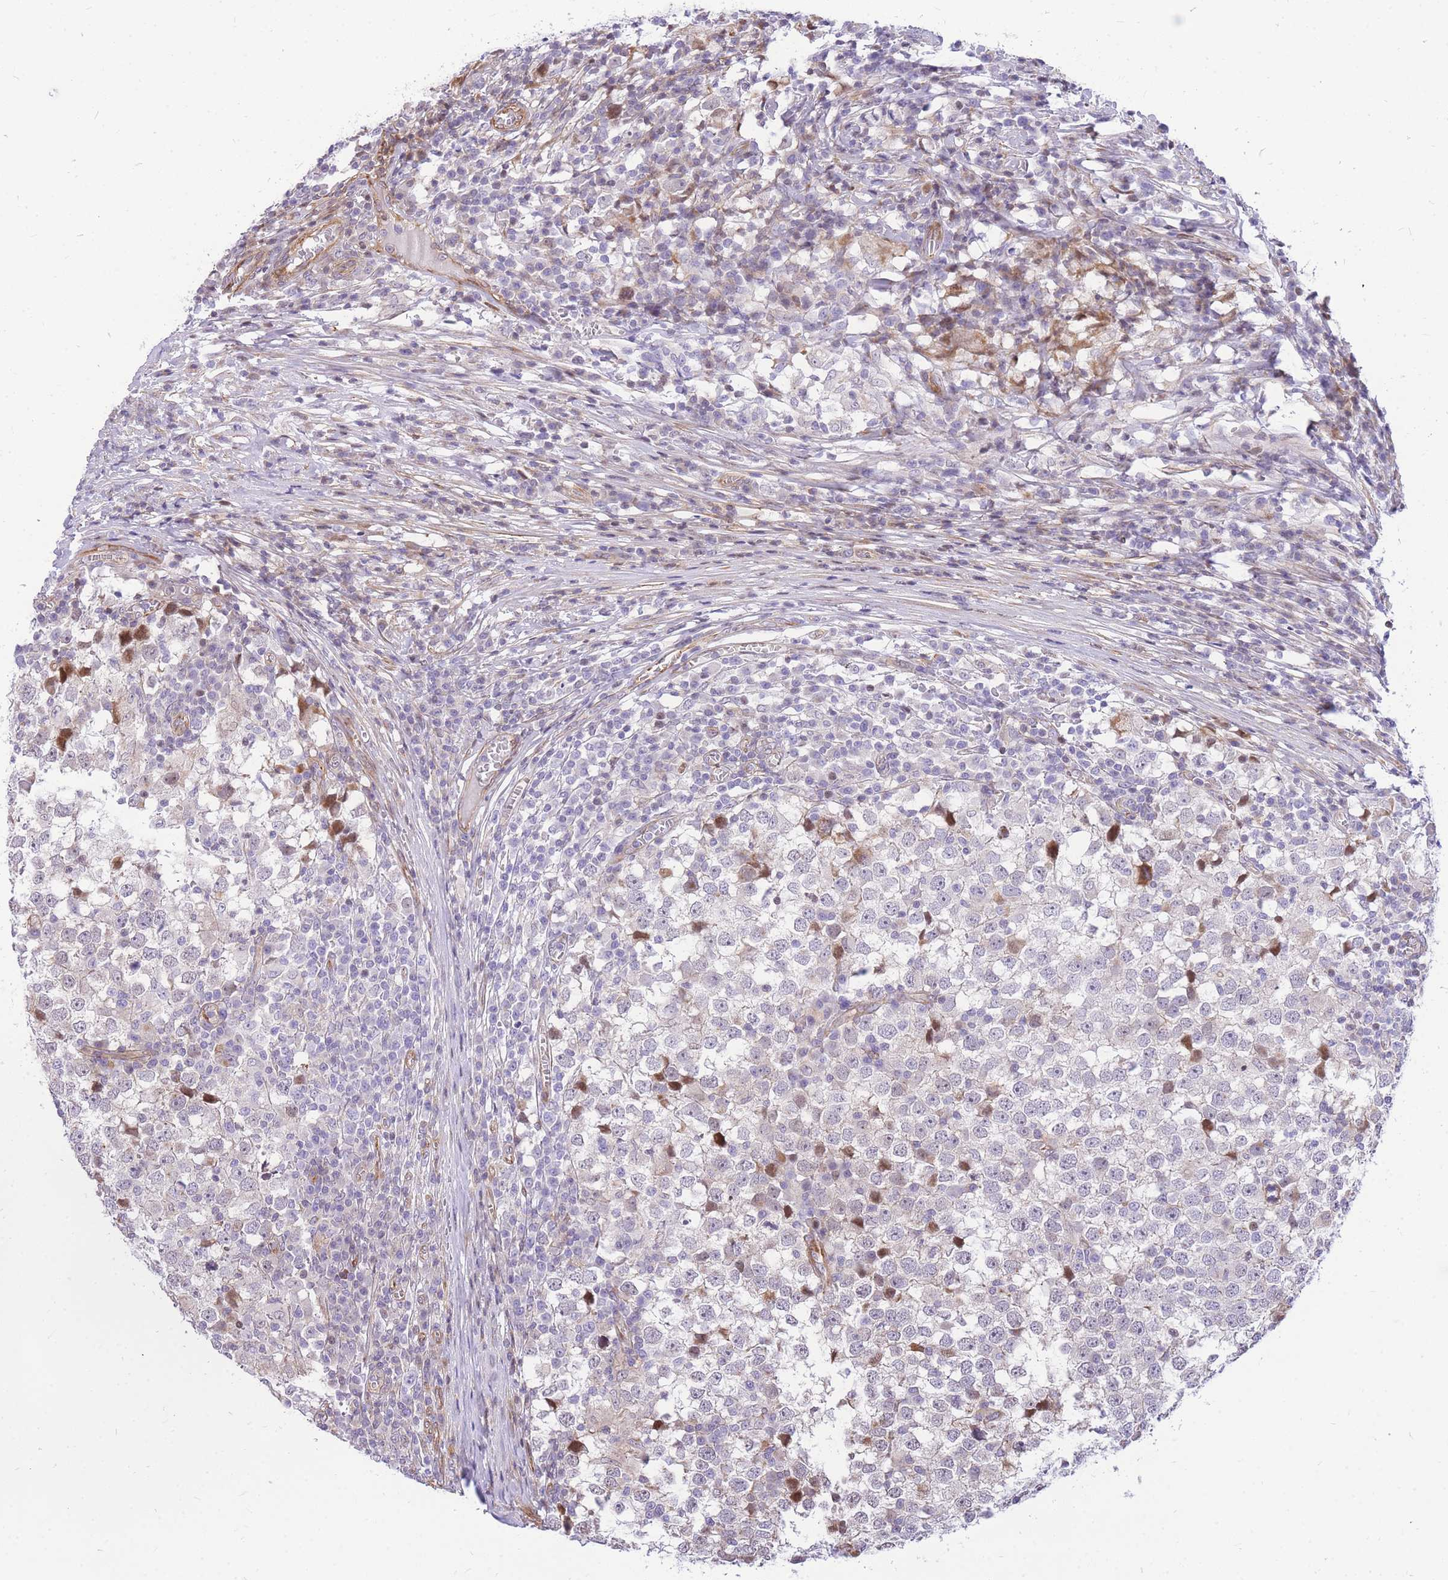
{"staining": {"intensity": "negative", "quantity": "none", "location": "none"}, "tissue": "testis cancer", "cell_type": "Tumor cells", "image_type": "cancer", "snomed": [{"axis": "morphology", "description": "Seminoma, NOS"}, {"axis": "topography", "description": "Testis"}], "caption": "High power microscopy micrograph of an immunohistochemistry histopathology image of testis cancer, revealing no significant staining in tumor cells.", "gene": "S100PBP", "patient": {"sex": "male", "age": 65}}